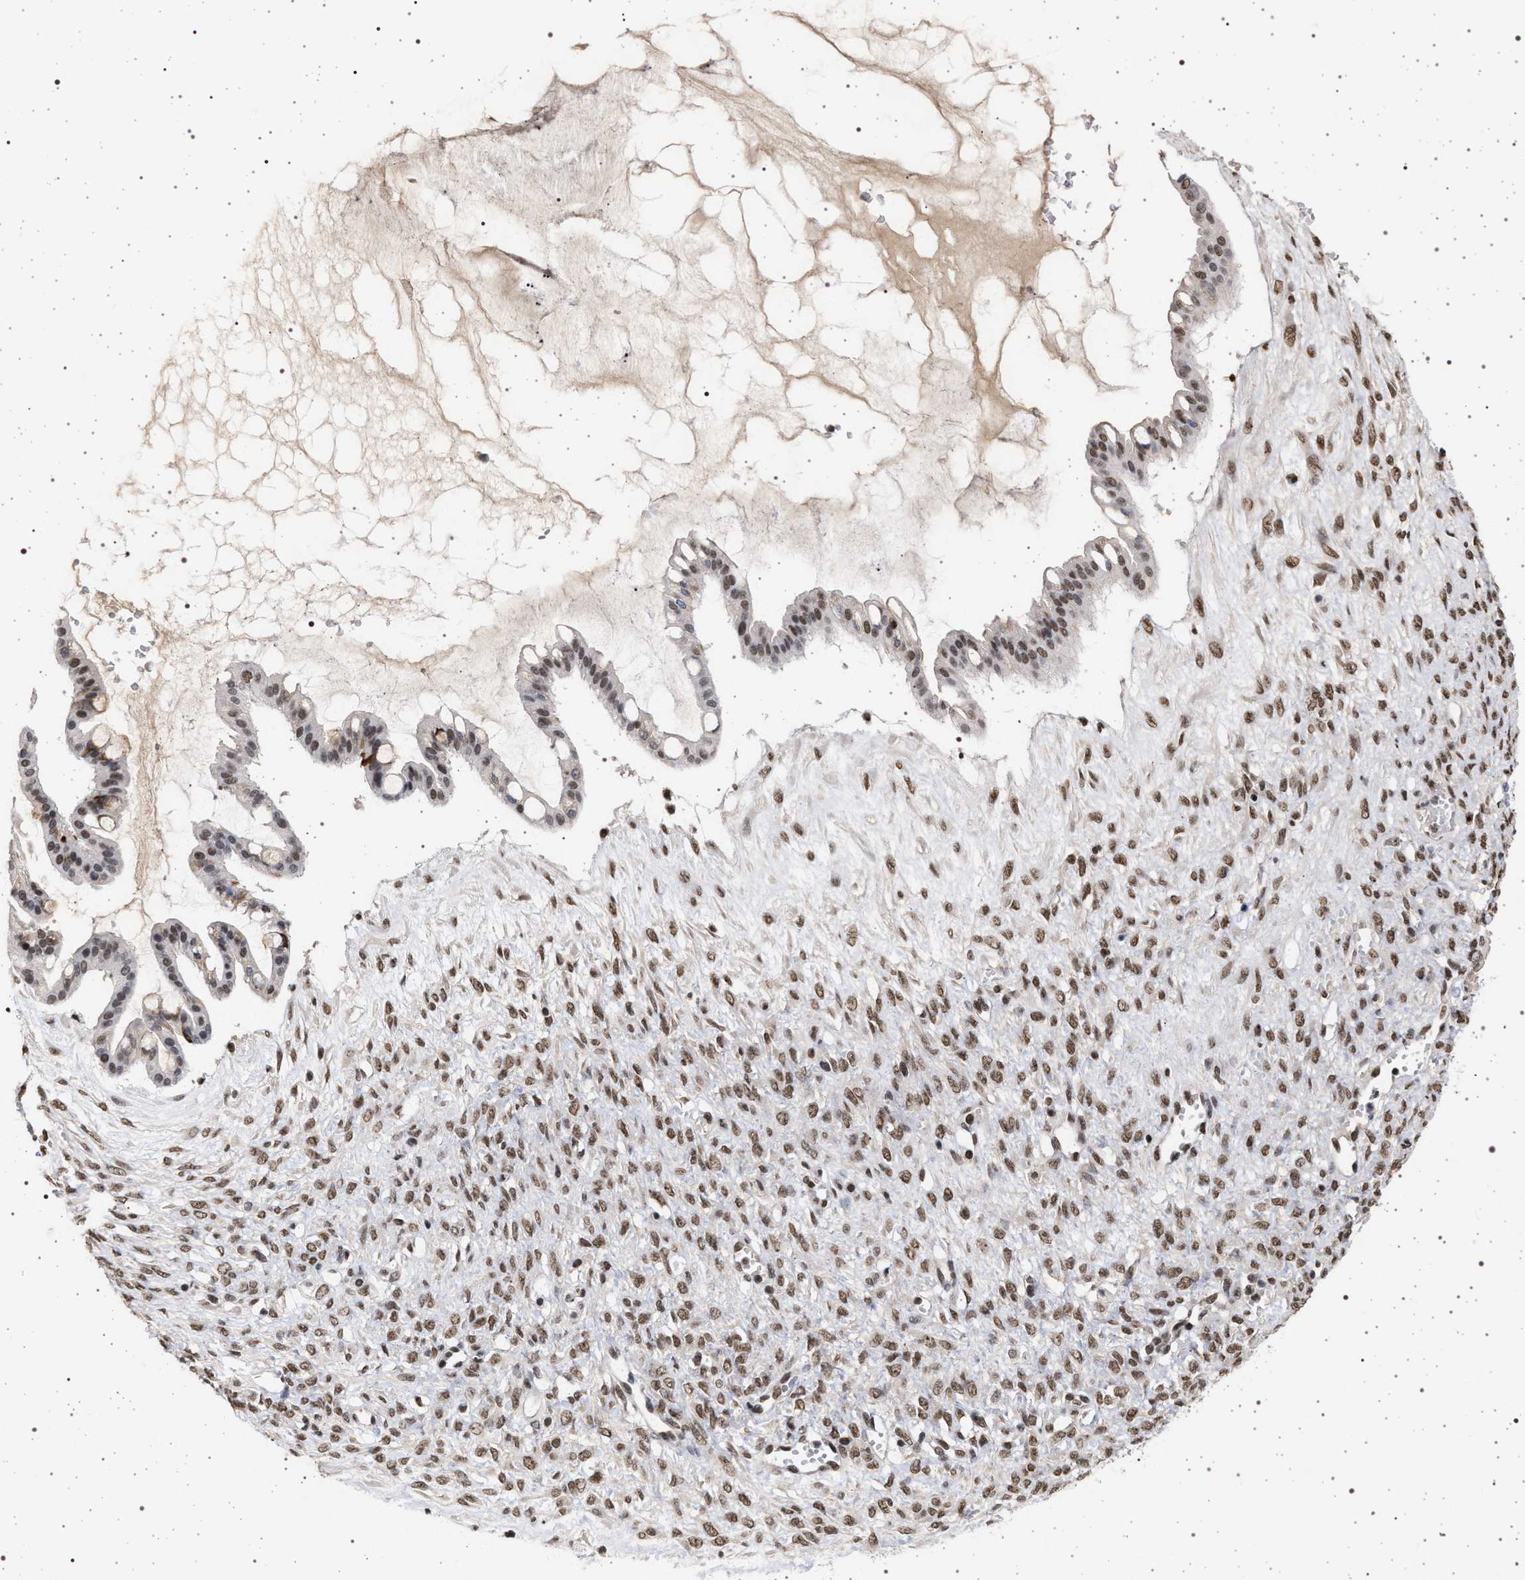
{"staining": {"intensity": "moderate", "quantity": ">75%", "location": "nuclear"}, "tissue": "ovarian cancer", "cell_type": "Tumor cells", "image_type": "cancer", "snomed": [{"axis": "morphology", "description": "Cystadenocarcinoma, mucinous, NOS"}, {"axis": "topography", "description": "Ovary"}], "caption": "Protein analysis of ovarian cancer tissue exhibits moderate nuclear staining in approximately >75% of tumor cells.", "gene": "PHF12", "patient": {"sex": "female", "age": 73}}